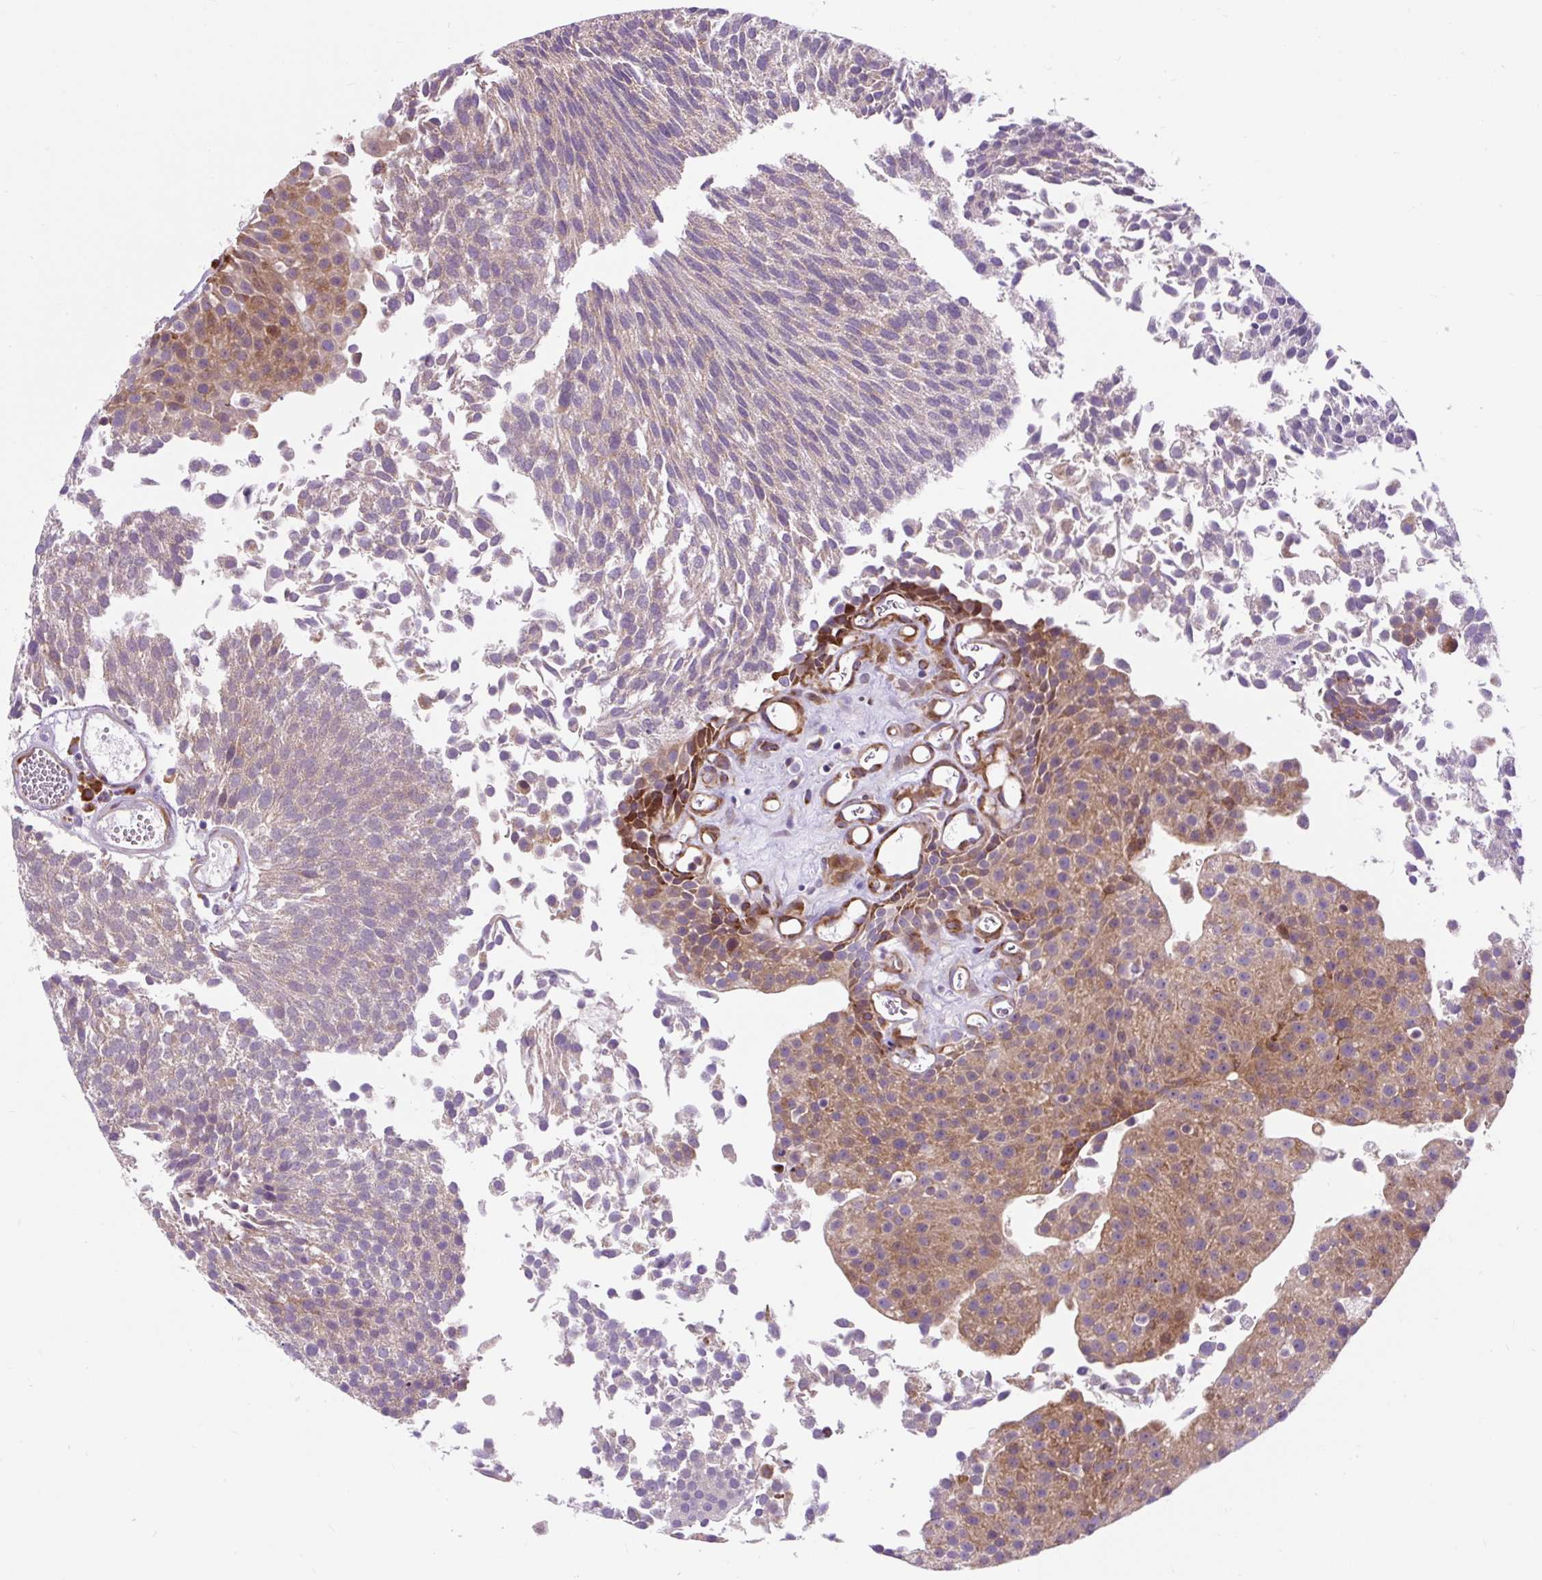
{"staining": {"intensity": "moderate", "quantity": "25%-75%", "location": "cytoplasmic/membranous"}, "tissue": "urothelial cancer", "cell_type": "Tumor cells", "image_type": "cancer", "snomed": [{"axis": "morphology", "description": "Urothelial carcinoma, Low grade"}, {"axis": "topography", "description": "Urinary bladder"}], "caption": "Immunohistochemical staining of human urothelial cancer displays moderate cytoplasmic/membranous protein positivity in about 25%-75% of tumor cells. (Stains: DAB in brown, nuclei in blue, Microscopy: brightfield microscopy at high magnification).", "gene": "CISD3", "patient": {"sex": "female", "age": 79}}